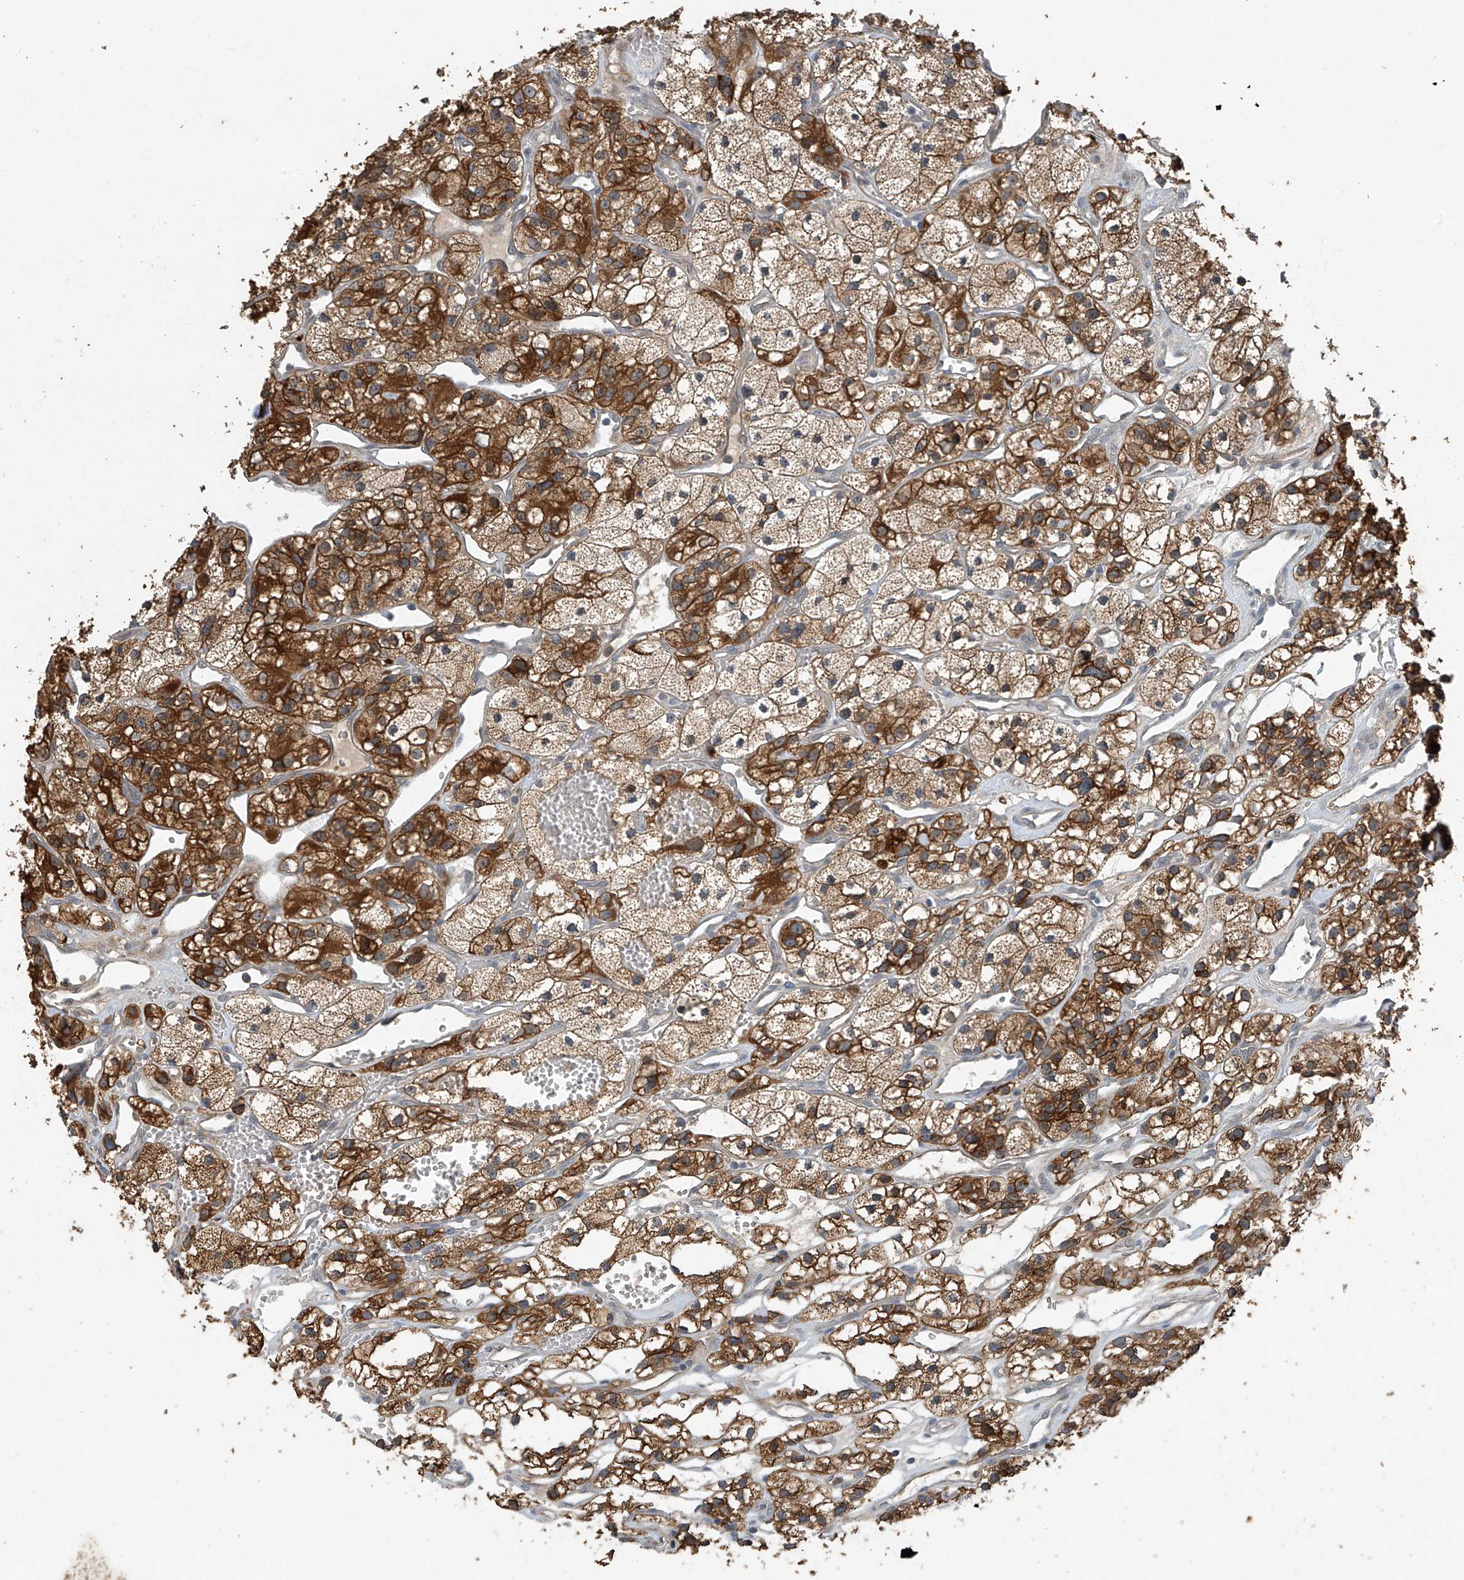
{"staining": {"intensity": "moderate", "quantity": ">75%", "location": "cytoplasmic/membranous"}, "tissue": "renal cancer", "cell_type": "Tumor cells", "image_type": "cancer", "snomed": [{"axis": "morphology", "description": "Adenocarcinoma, NOS"}, {"axis": "topography", "description": "Kidney"}], "caption": "High-power microscopy captured an immunohistochemistry (IHC) micrograph of renal adenocarcinoma, revealing moderate cytoplasmic/membranous positivity in approximately >75% of tumor cells. (DAB (3,3'-diaminobenzidine) IHC with brightfield microscopy, high magnification).", "gene": "TAF8", "patient": {"sex": "female", "age": 57}}